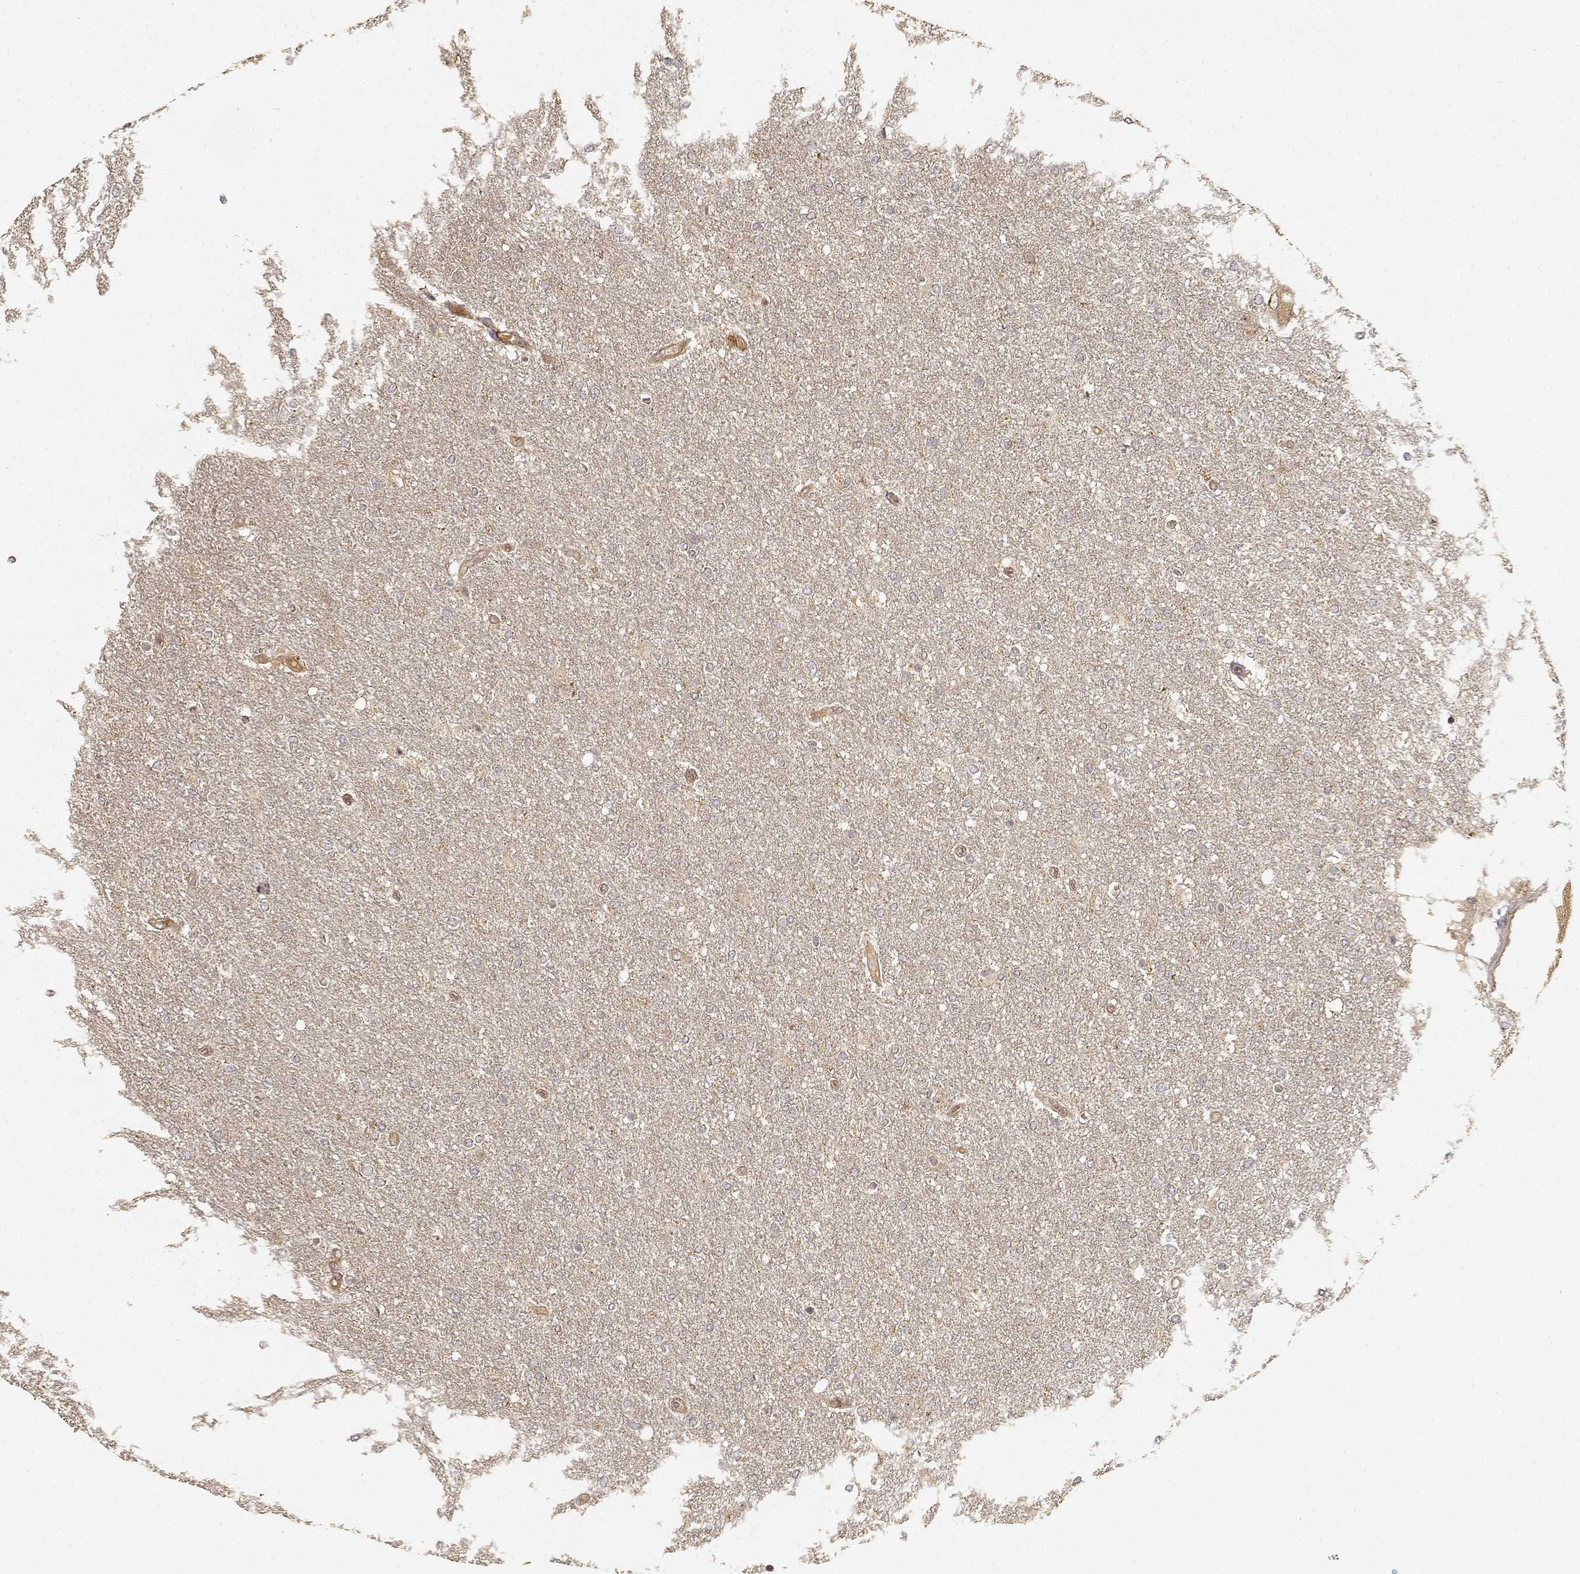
{"staining": {"intensity": "weak", "quantity": ">75%", "location": "cytoplasmic/membranous"}, "tissue": "glioma", "cell_type": "Tumor cells", "image_type": "cancer", "snomed": [{"axis": "morphology", "description": "Glioma, malignant, High grade"}, {"axis": "topography", "description": "Brain"}], "caption": "Approximately >75% of tumor cells in malignant high-grade glioma exhibit weak cytoplasmic/membranous protein expression as visualized by brown immunohistochemical staining.", "gene": "CDK5RAP2", "patient": {"sex": "female", "age": 61}}